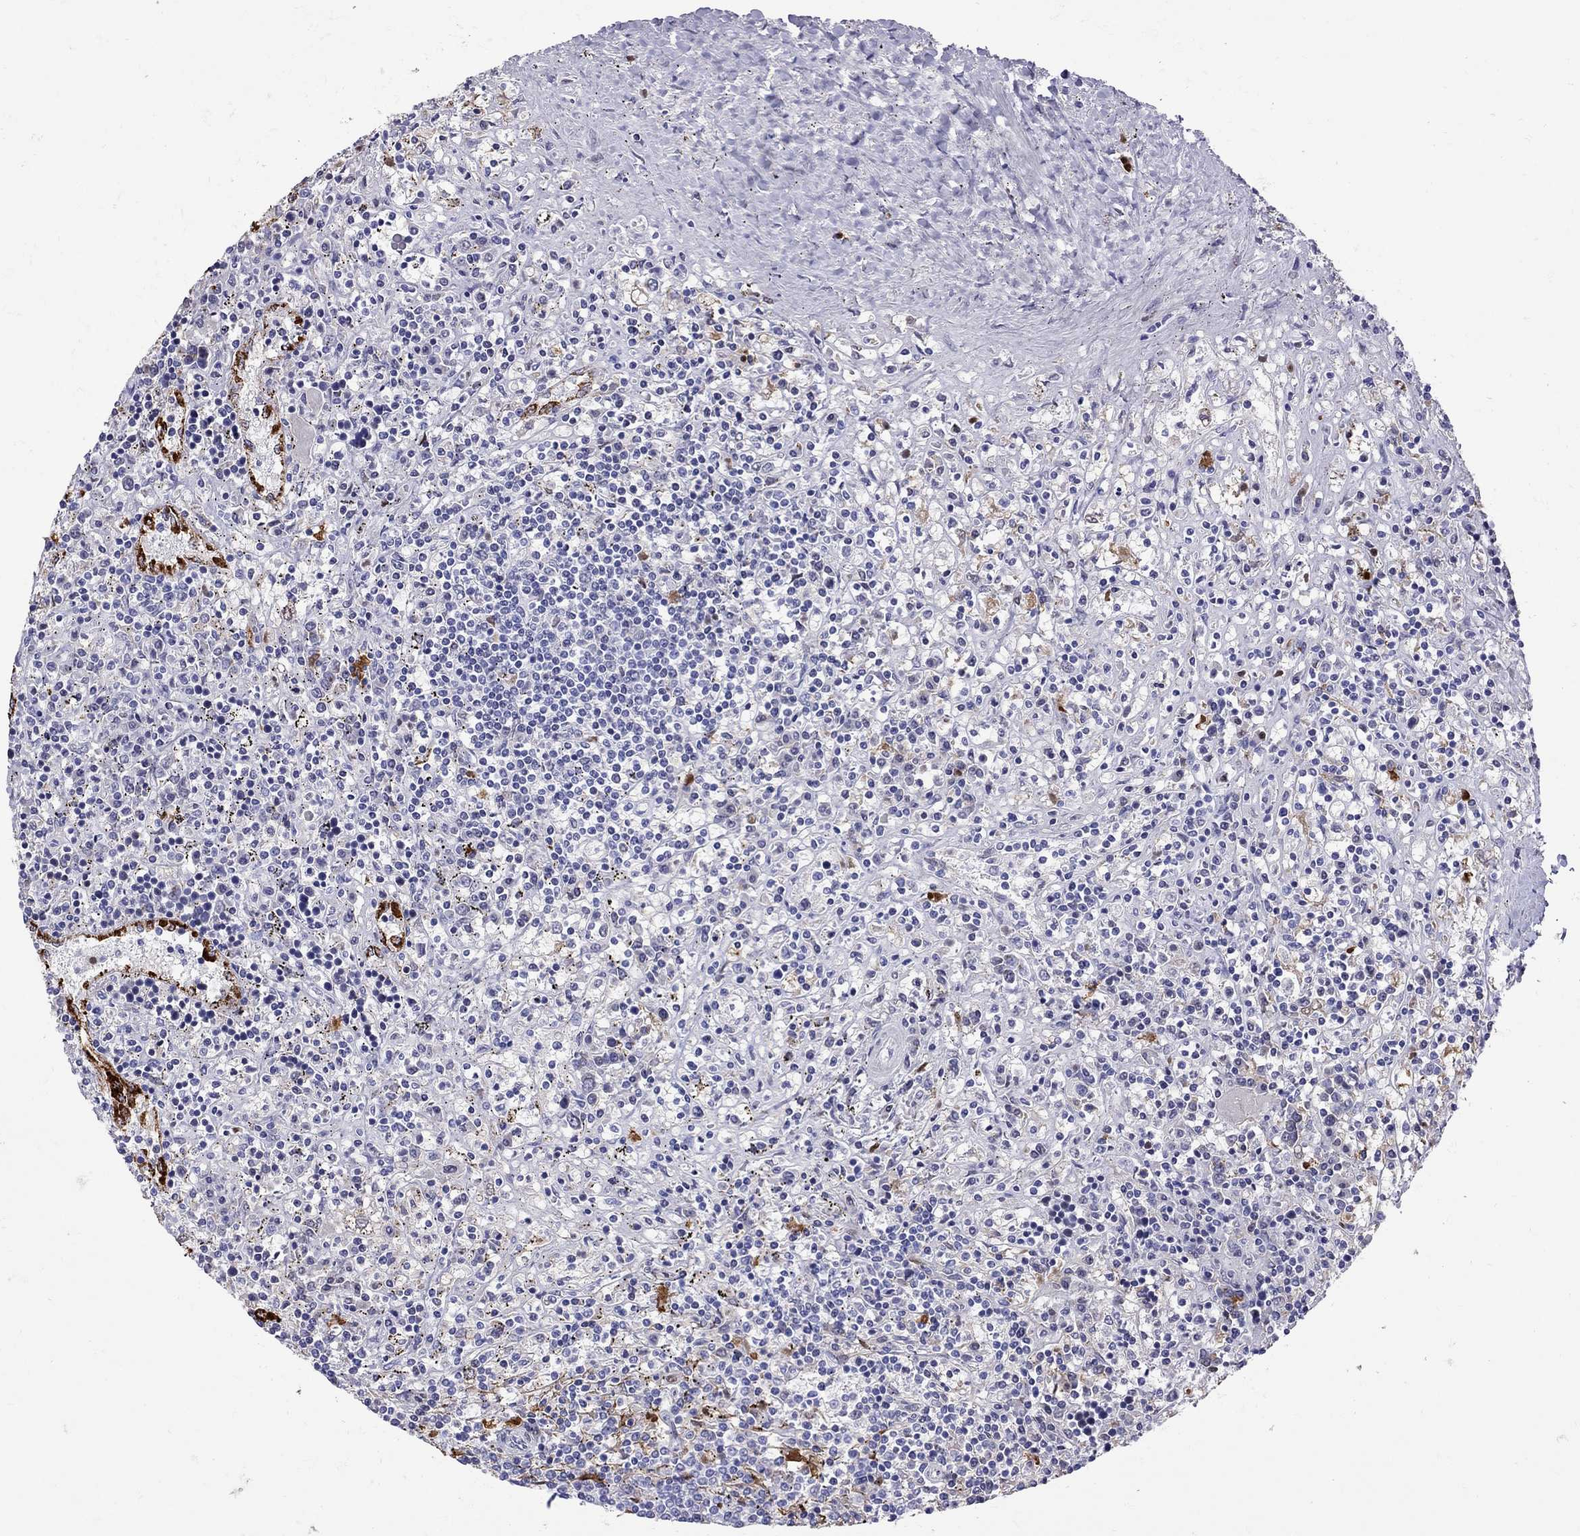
{"staining": {"intensity": "negative", "quantity": "none", "location": "none"}, "tissue": "lymphoma", "cell_type": "Tumor cells", "image_type": "cancer", "snomed": [{"axis": "morphology", "description": "Malignant lymphoma, non-Hodgkin's type, Low grade"}, {"axis": "topography", "description": "Spleen"}], "caption": "Tumor cells are negative for brown protein staining in lymphoma.", "gene": "SERPINA3", "patient": {"sex": "male", "age": 62}}